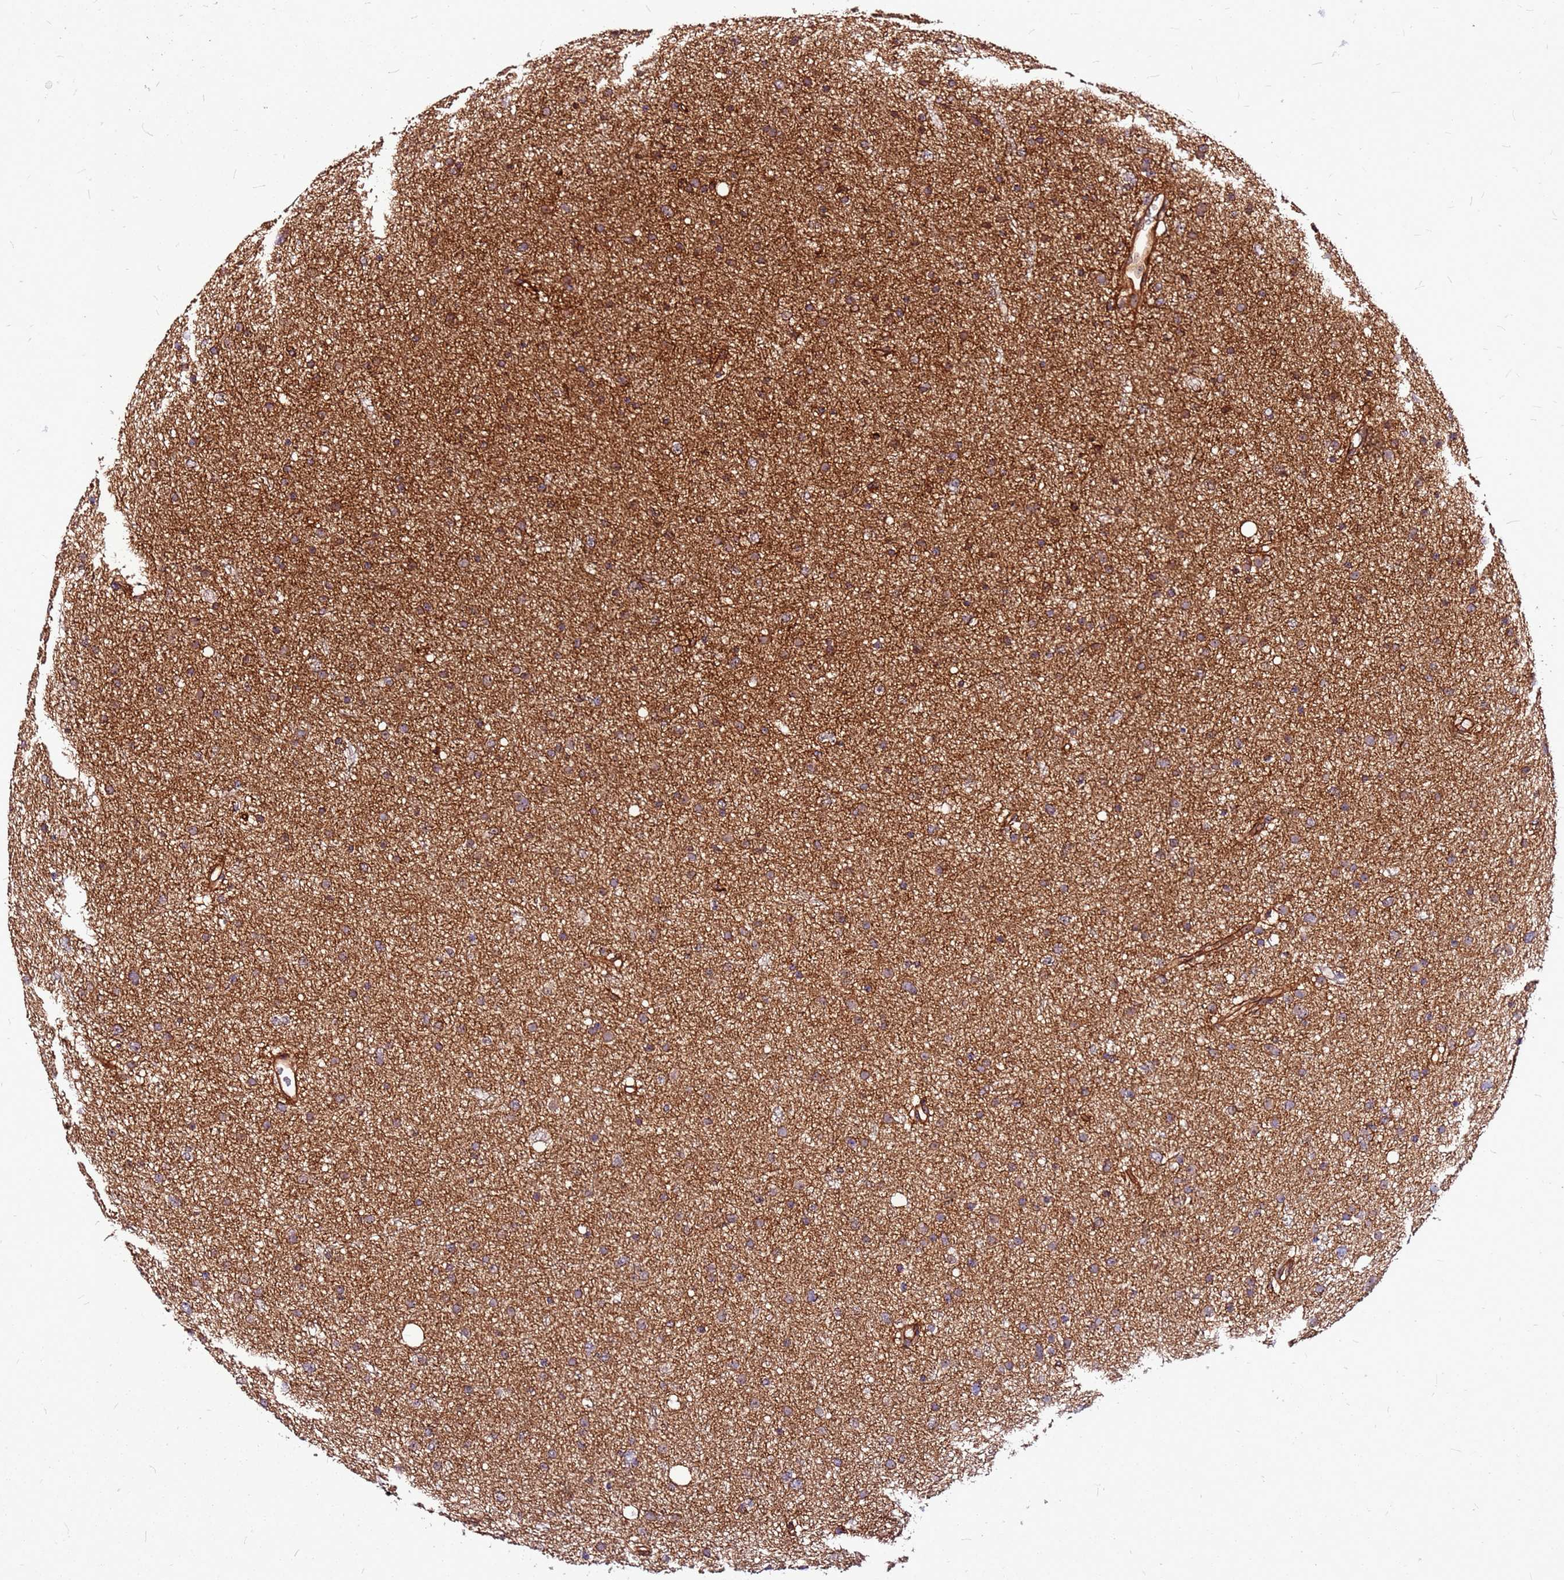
{"staining": {"intensity": "moderate", "quantity": ">75%", "location": "cytoplasmic/membranous"}, "tissue": "glioma", "cell_type": "Tumor cells", "image_type": "cancer", "snomed": [{"axis": "morphology", "description": "Glioma, malignant, Low grade"}, {"axis": "topography", "description": "Cerebral cortex"}], "caption": "Protein staining of glioma tissue reveals moderate cytoplasmic/membranous positivity in approximately >75% of tumor cells.", "gene": "TOPAZ1", "patient": {"sex": "female", "age": 39}}